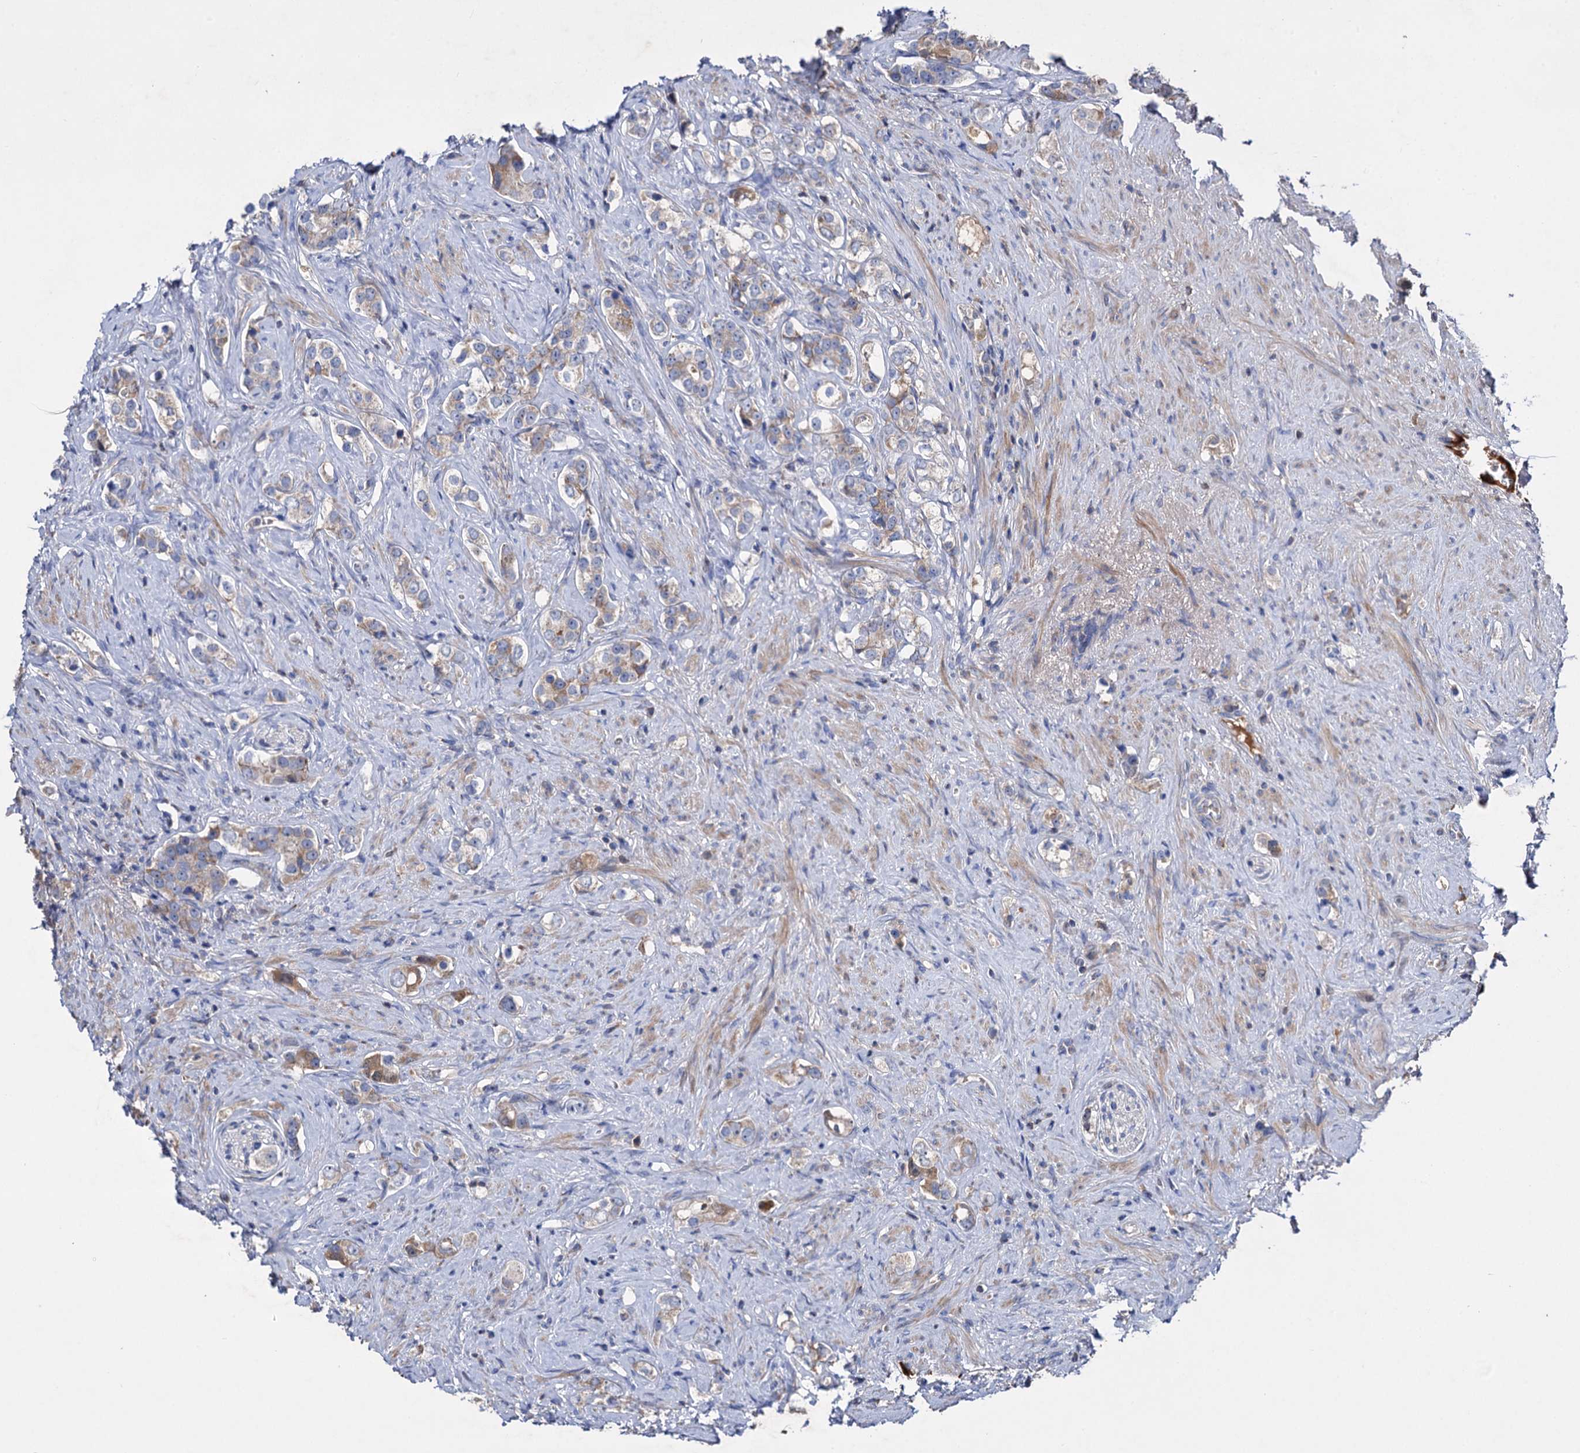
{"staining": {"intensity": "moderate", "quantity": "<25%", "location": "cytoplasmic/membranous"}, "tissue": "prostate cancer", "cell_type": "Tumor cells", "image_type": "cancer", "snomed": [{"axis": "morphology", "description": "Adenocarcinoma, High grade"}, {"axis": "topography", "description": "Prostate"}], "caption": "A brown stain highlights moderate cytoplasmic/membranous staining of a protein in human prostate high-grade adenocarcinoma tumor cells.", "gene": "CLPB", "patient": {"sex": "male", "age": 63}}